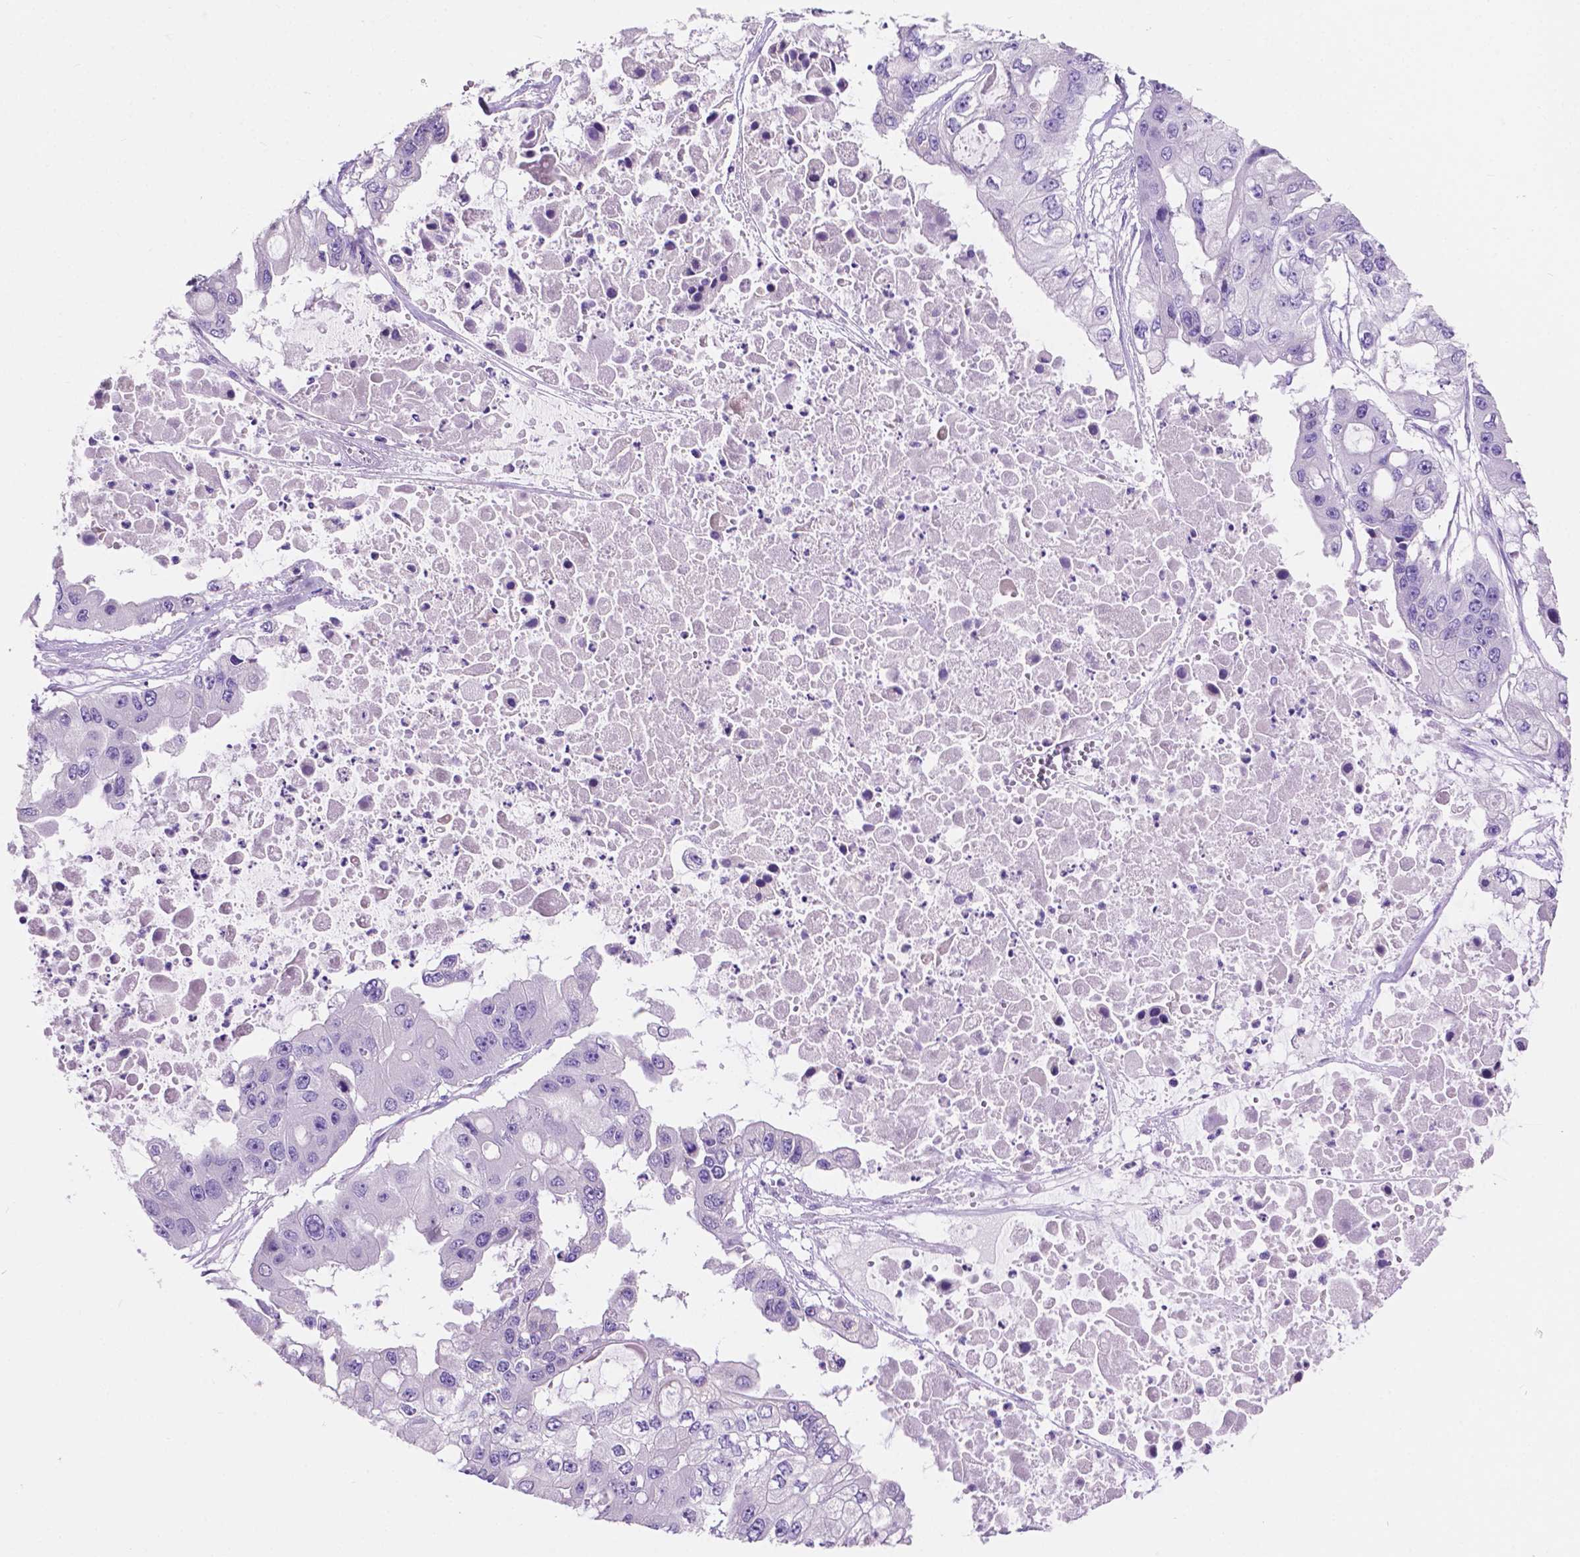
{"staining": {"intensity": "negative", "quantity": "none", "location": "none"}, "tissue": "ovarian cancer", "cell_type": "Tumor cells", "image_type": "cancer", "snomed": [{"axis": "morphology", "description": "Cystadenocarcinoma, serous, NOS"}, {"axis": "topography", "description": "Ovary"}], "caption": "Ovarian cancer (serous cystadenocarcinoma) stained for a protein using IHC demonstrates no positivity tumor cells.", "gene": "CLDN17", "patient": {"sex": "female", "age": 56}}